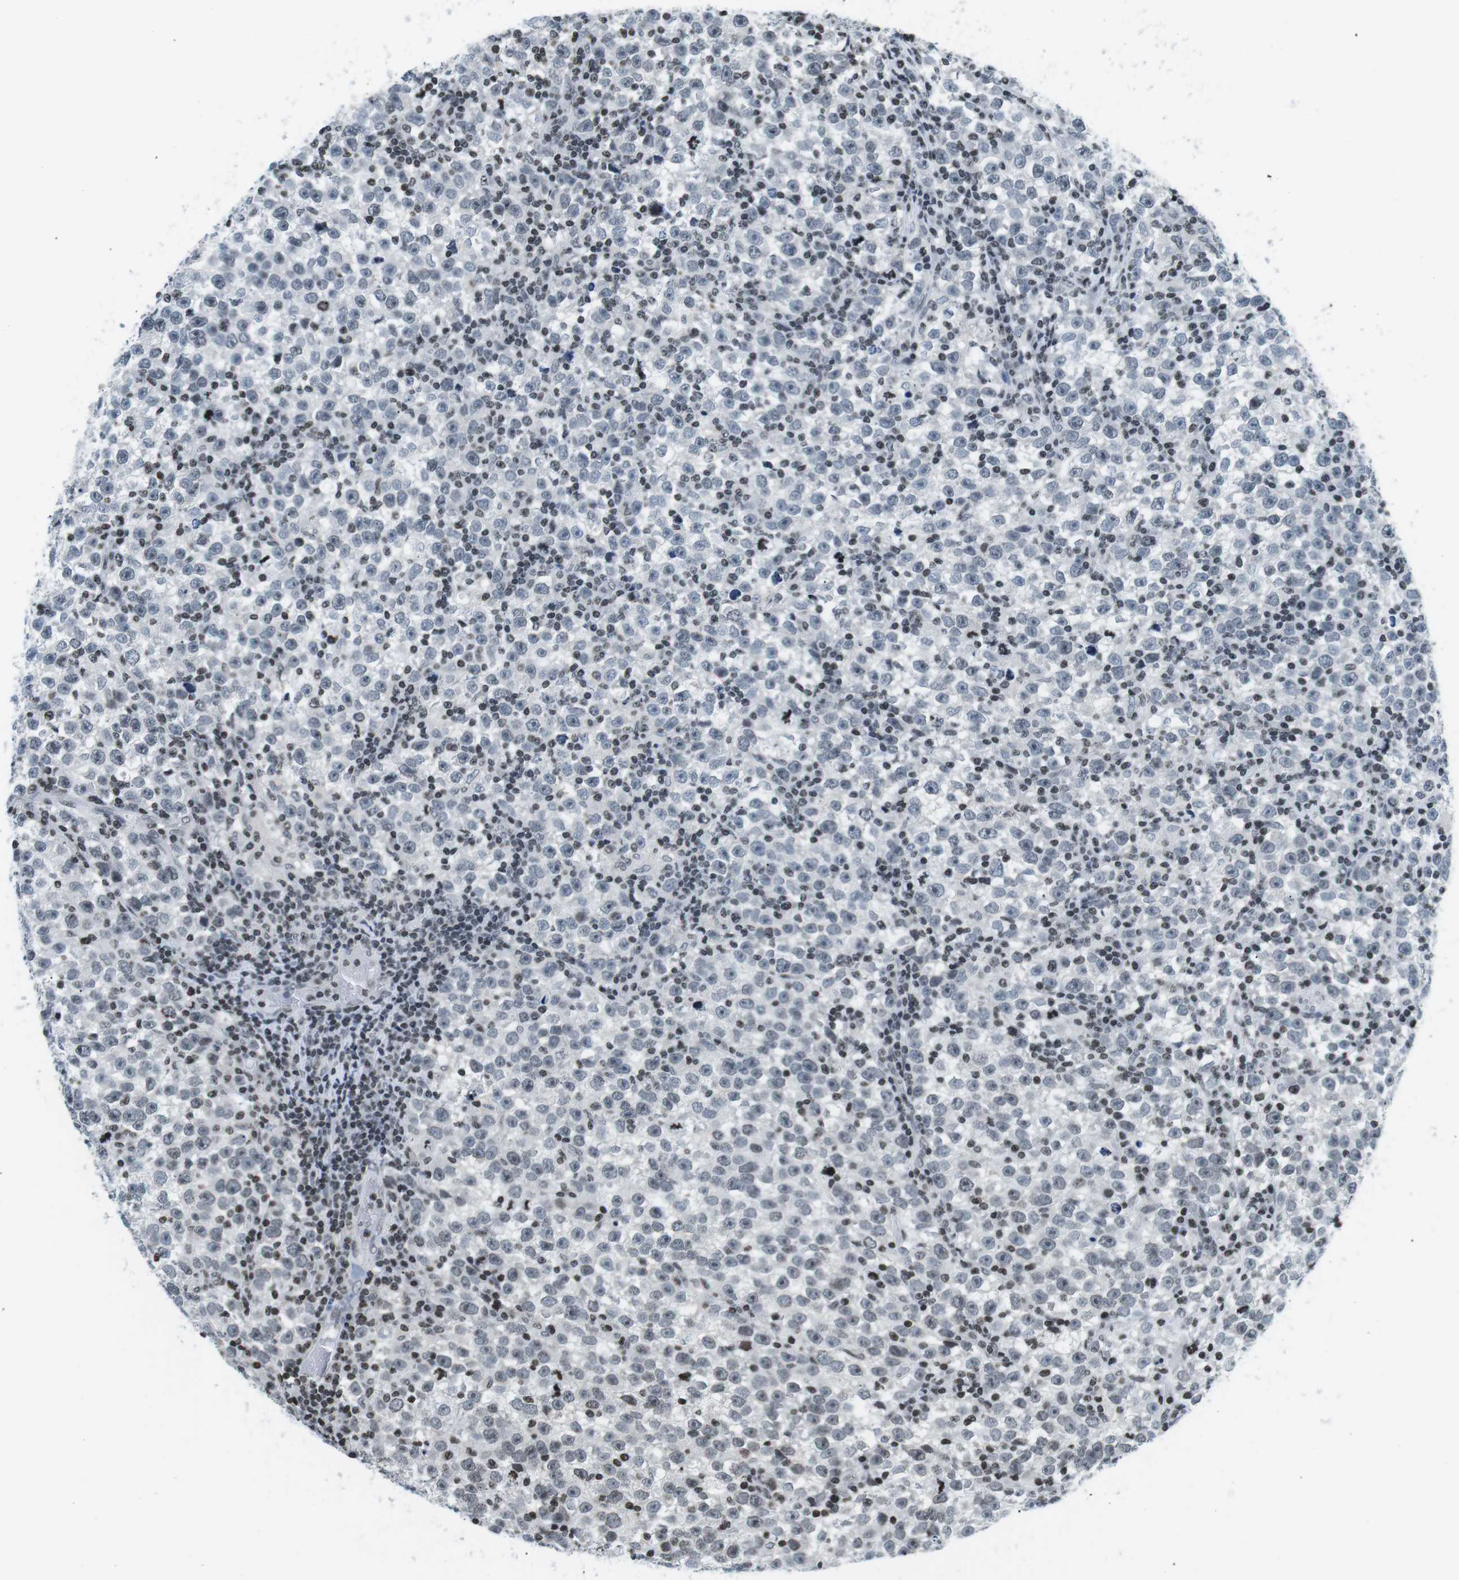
{"staining": {"intensity": "weak", "quantity": "<25%", "location": "nuclear"}, "tissue": "testis cancer", "cell_type": "Tumor cells", "image_type": "cancer", "snomed": [{"axis": "morphology", "description": "Seminoma, NOS"}, {"axis": "topography", "description": "Testis"}], "caption": "This image is of testis cancer (seminoma) stained with immunohistochemistry to label a protein in brown with the nuclei are counter-stained blue. There is no positivity in tumor cells.", "gene": "E2F2", "patient": {"sex": "male", "age": 43}}